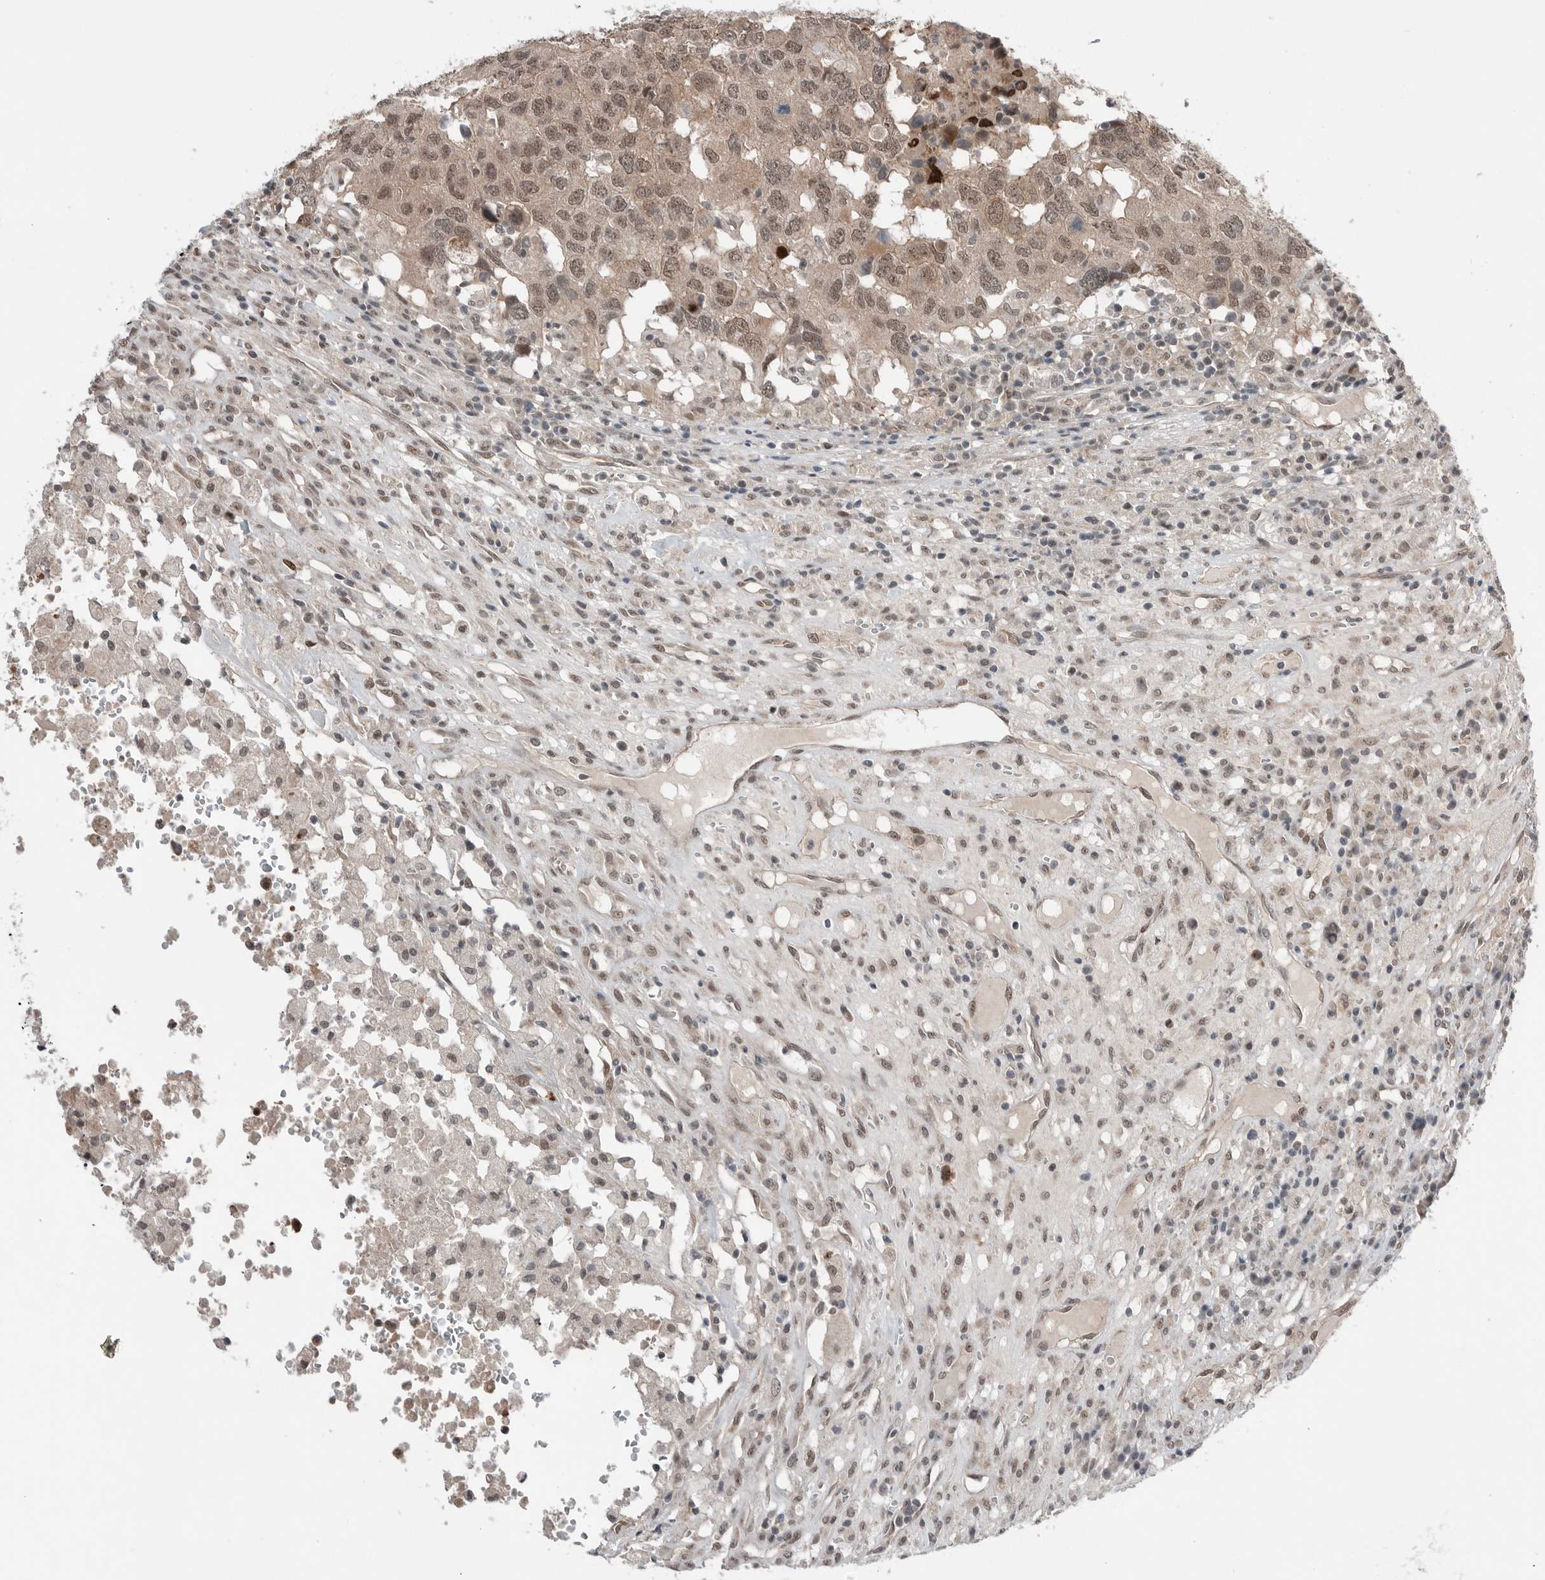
{"staining": {"intensity": "moderate", "quantity": ">75%", "location": "cytoplasmic/membranous,nuclear"}, "tissue": "head and neck cancer", "cell_type": "Tumor cells", "image_type": "cancer", "snomed": [{"axis": "morphology", "description": "Squamous cell carcinoma, NOS"}, {"axis": "topography", "description": "Head-Neck"}], "caption": "IHC of human squamous cell carcinoma (head and neck) exhibits medium levels of moderate cytoplasmic/membranous and nuclear staining in about >75% of tumor cells.", "gene": "NTAQ1", "patient": {"sex": "male", "age": 66}}